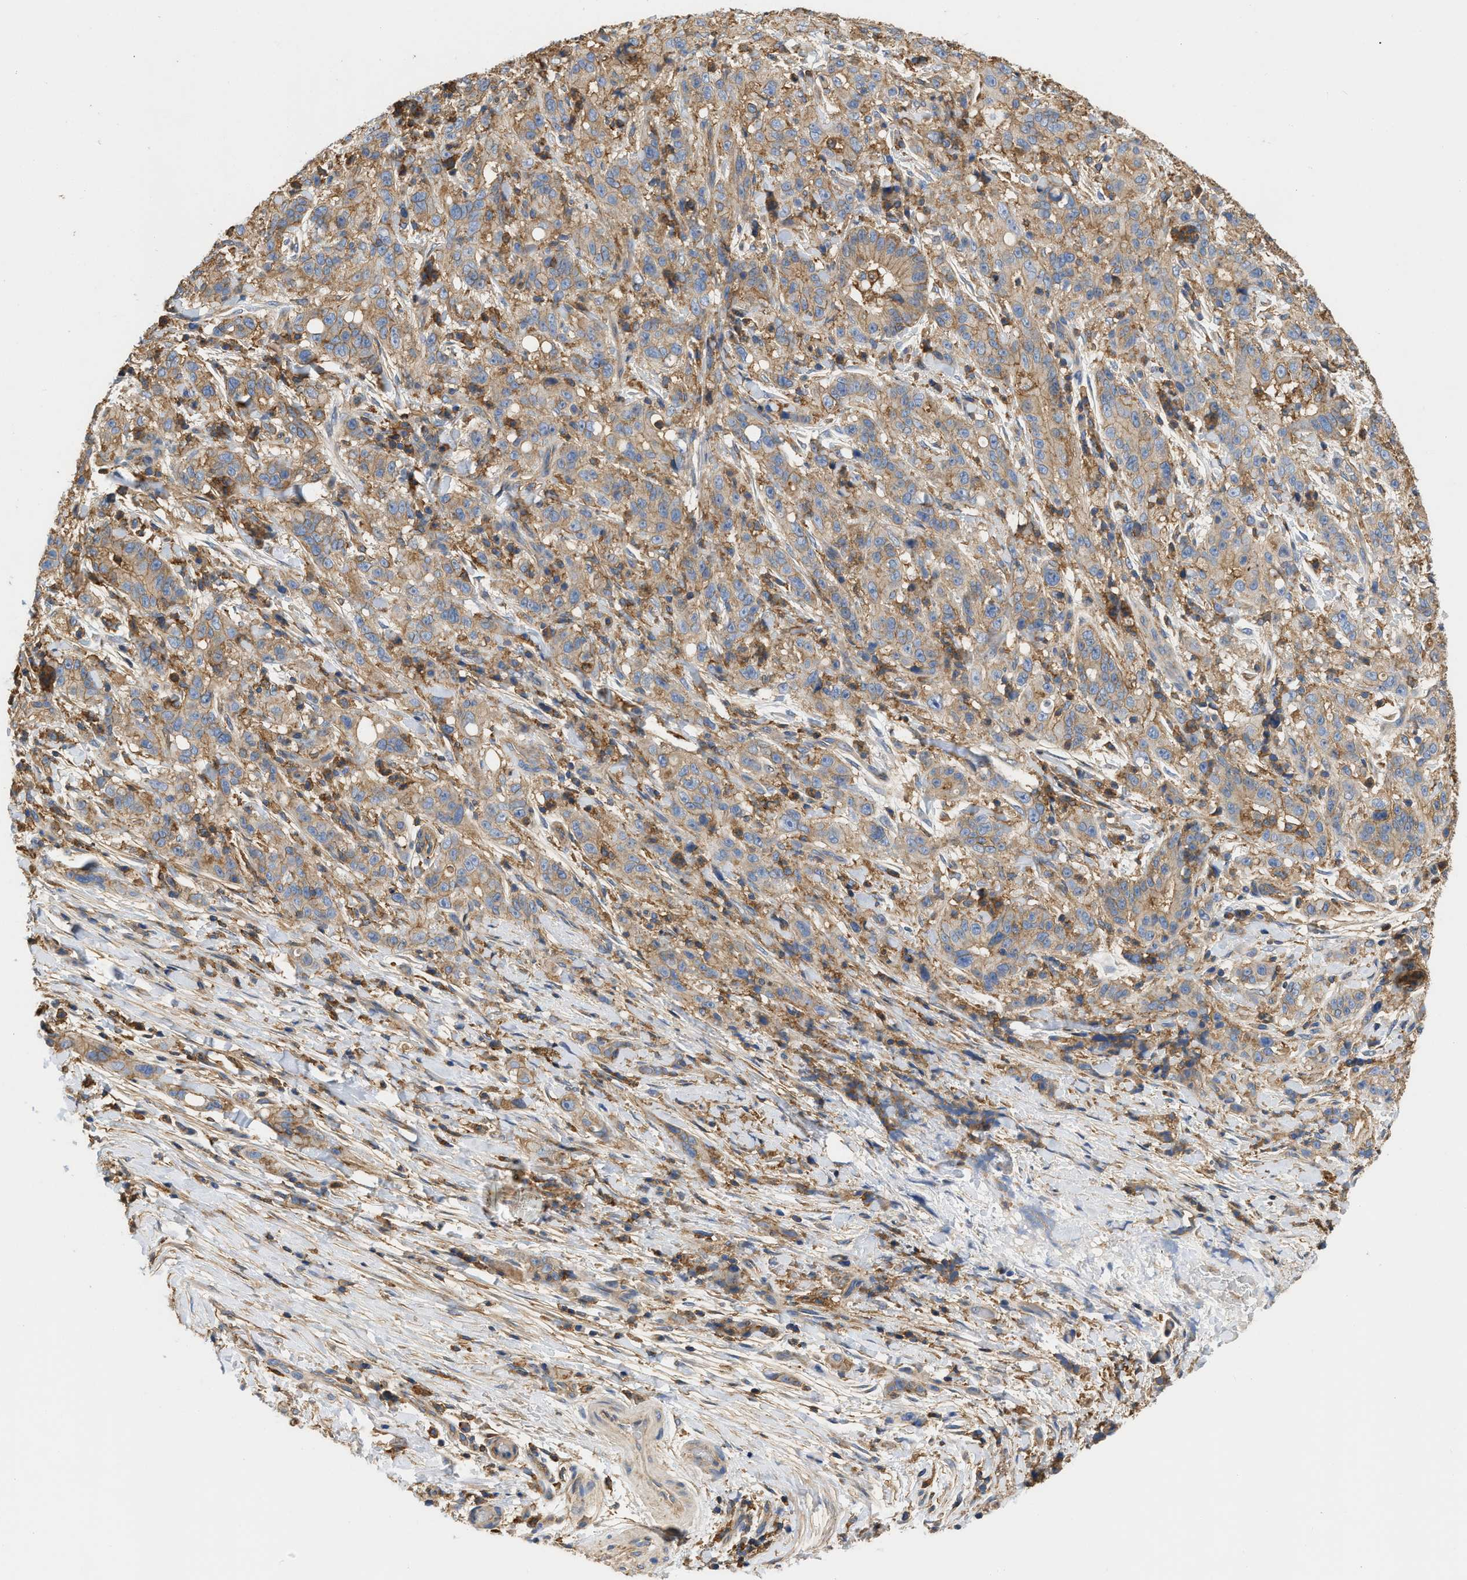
{"staining": {"intensity": "moderate", "quantity": ">75%", "location": "cytoplasmic/membranous"}, "tissue": "liver cancer", "cell_type": "Tumor cells", "image_type": "cancer", "snomed": [{"axis": "morphology", "description": "Cholangiocarcinoma"}, {"axis": "topography", "description": "Liver"}], "caption": "Immunohistochemical staining of liver cancer (cholangiocarcinoma) exhibits medium levels of moderate cytoplasmic/membranous positivity in approximately >75% of tumor cells. Using DAB (3,3'-diaminobenzidine) (brown) and hematoxylin (blue) stains, captured at high magnification using brightfield microscopy.", "gene": "GNB4", "patient": {"sex": "female", "age": 38}}